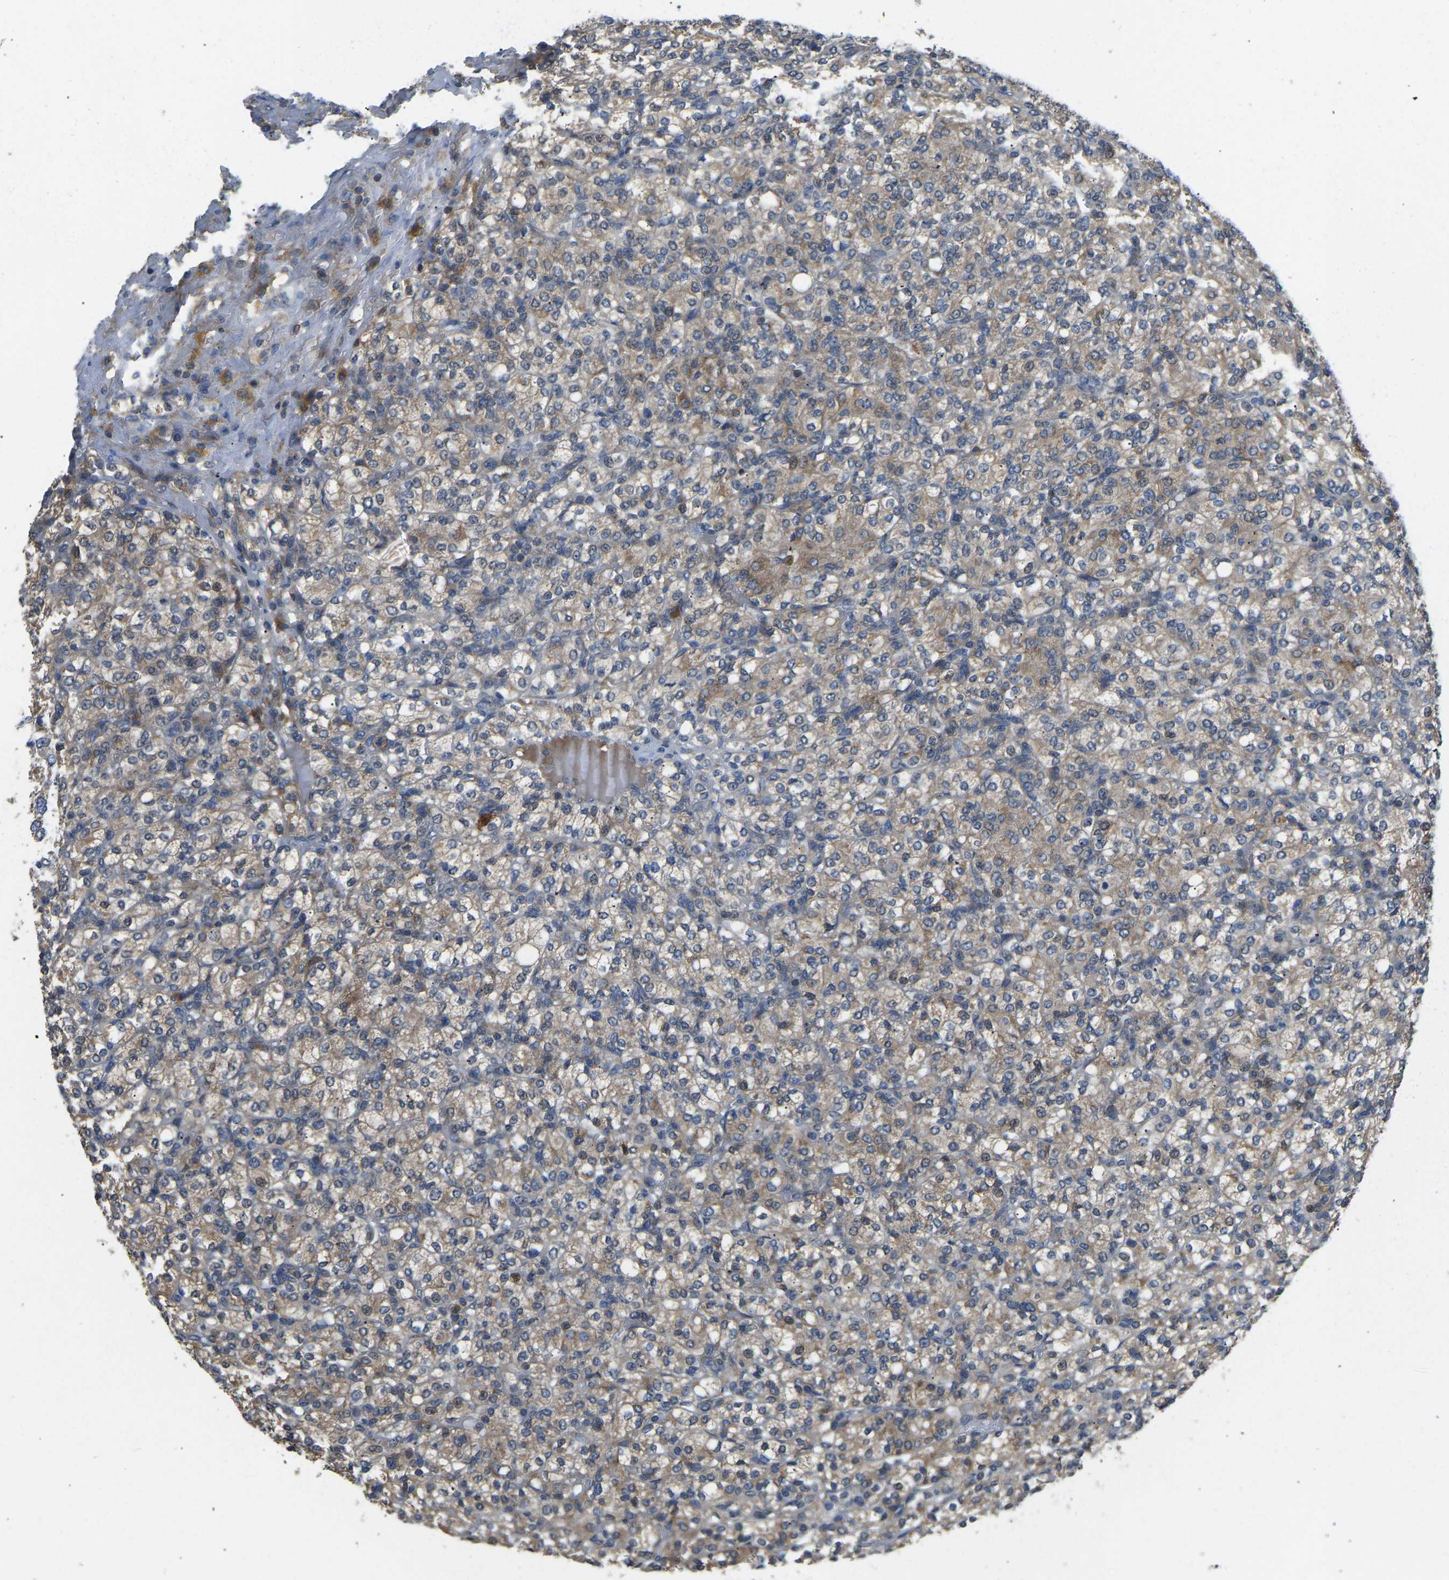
{"staining": {"intensity": "weak", "quantity": ">75%", "location": "cytoplasmic/membranous"}, "tissue": "renal cancer", "cell_type": "Tumor cells", "image_type": "cancer", "snomed": [{"axis": "morphology", "description": "Adenocarcinoma, NOS"}, {"axis": "topography", "description": "Kidney"}], "caption": "Immunohistochemistry staining of adenocarcinoma (renal), which exhibits low levels of weak cytoplasmic/membranous positivity in approximately >75% of tumor cells indicating weak cytoplasmic/membranous protein positivity. The staining was performed using DAB (brown) for protein detection and nuclei were counterstained in hematoxylin (blue).", "gene": "RBP1", "patient": {"sex": "male", "age": 77}}